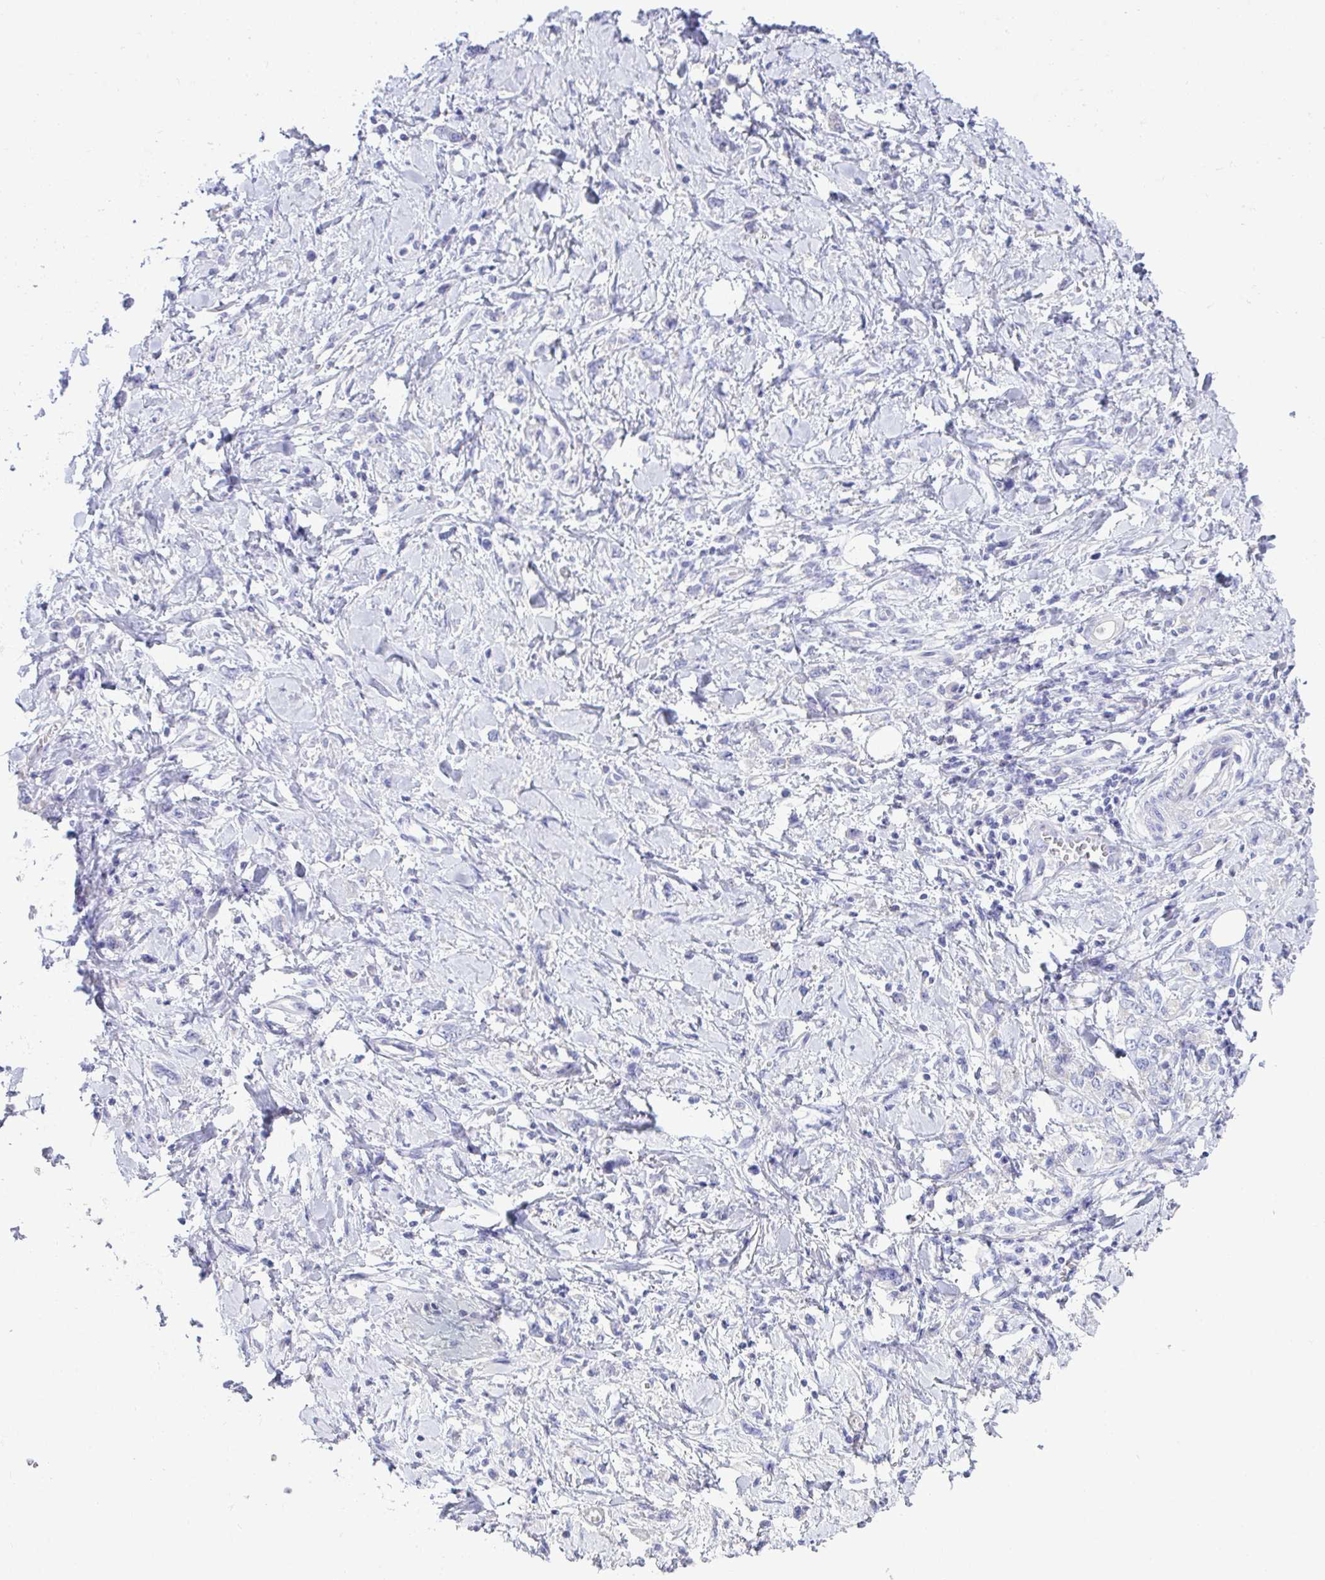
{"staining": {"intensity": "negative", "quantity": "none", "location": "none"}, "tissue": "stomach cancer", "cell_type": "Tumor cells", "image_type": "cancer", "snomed": [{"axis": "morphology", "description": "Adenocarcinoma, NOS"}, {"axis": "topography", "description": "Stomach"}], "caption": "The image exhibits no significant positivity in tumor cells of stomach cancer (adenocarcinoma). Brightfield microscopy of immunohistochemistry (IHC) stained with DAB (3,3'-diaminobenzidine) (brown) and hematoxylin (blue), captured at high magnification.", "gene": "PLEKHH1", "patient": {"sex": "female", "age": 76}}